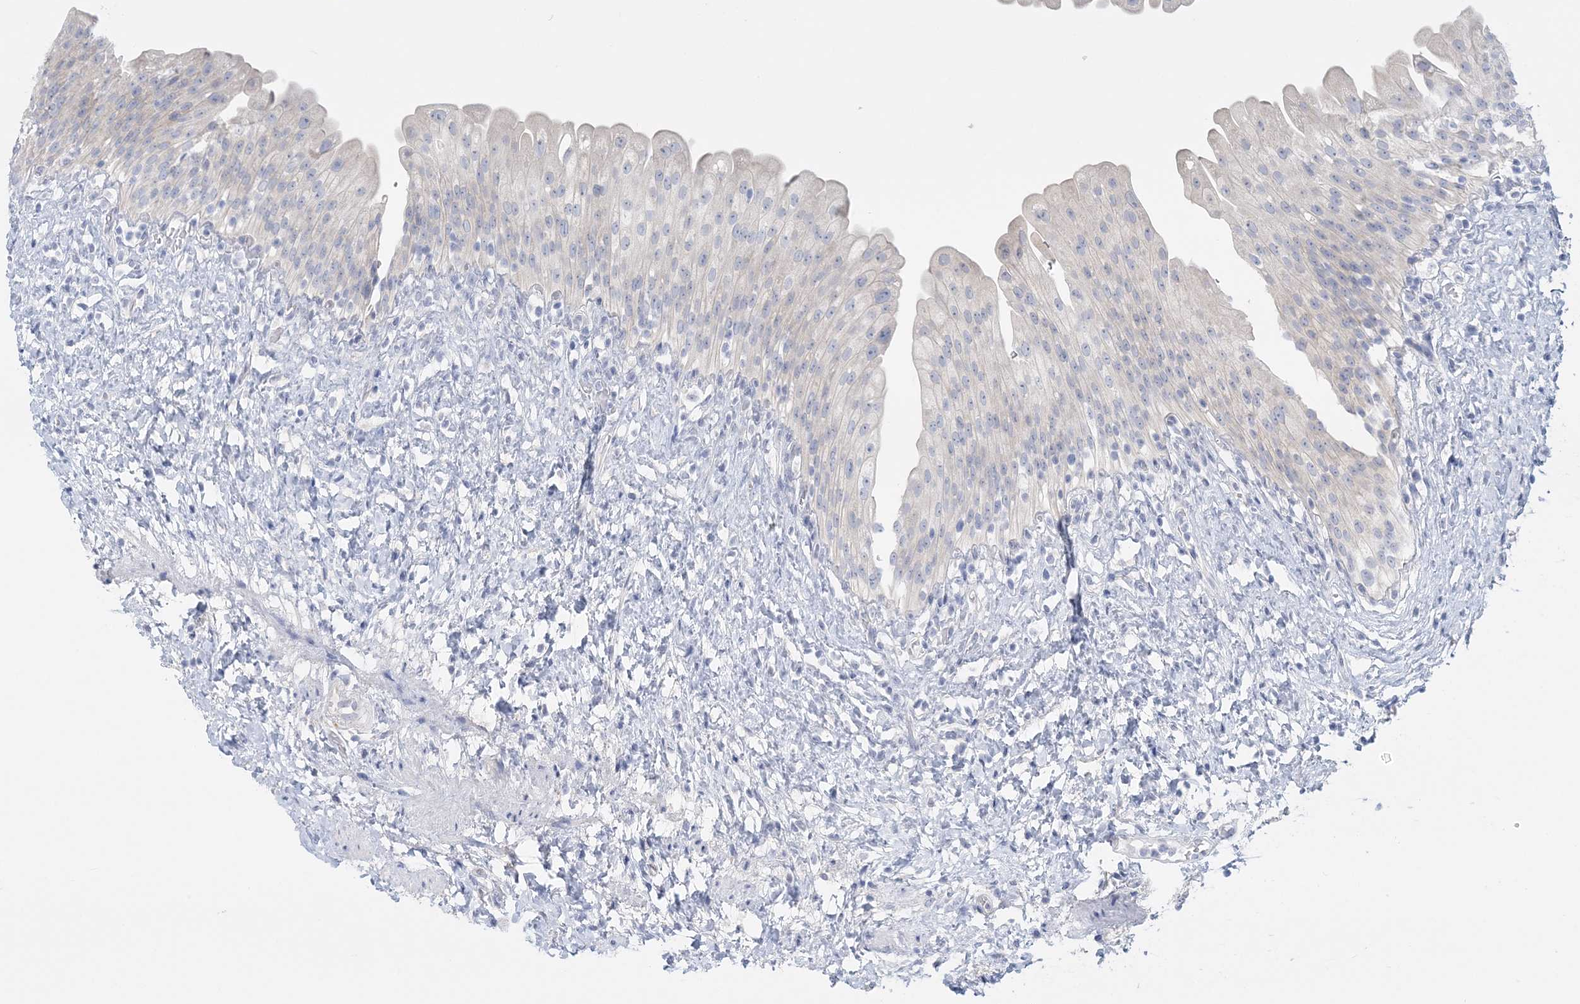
{"staining": {"intensity": "negative", "quantity": "none", "location": "none"}, "tissue": "urinary bladder", "cell_type": "Urothelial cells", "image_type": "normal", "snomed": [{"axis": "morphology", "description": "Normal tissue, NOS"}, {"axis": "topography", "description": "Urinary bladder"}], "caption": "Immunohistochemistry photomicrograph of benign urinary bladder: urinary bladder stained with DAB (3,3'-diaminobenzidine) reveals no significant protein expression in urothelial cells.", "gene": "ENSG00000288637", "patient": {"sex": "female", "age": 27}}